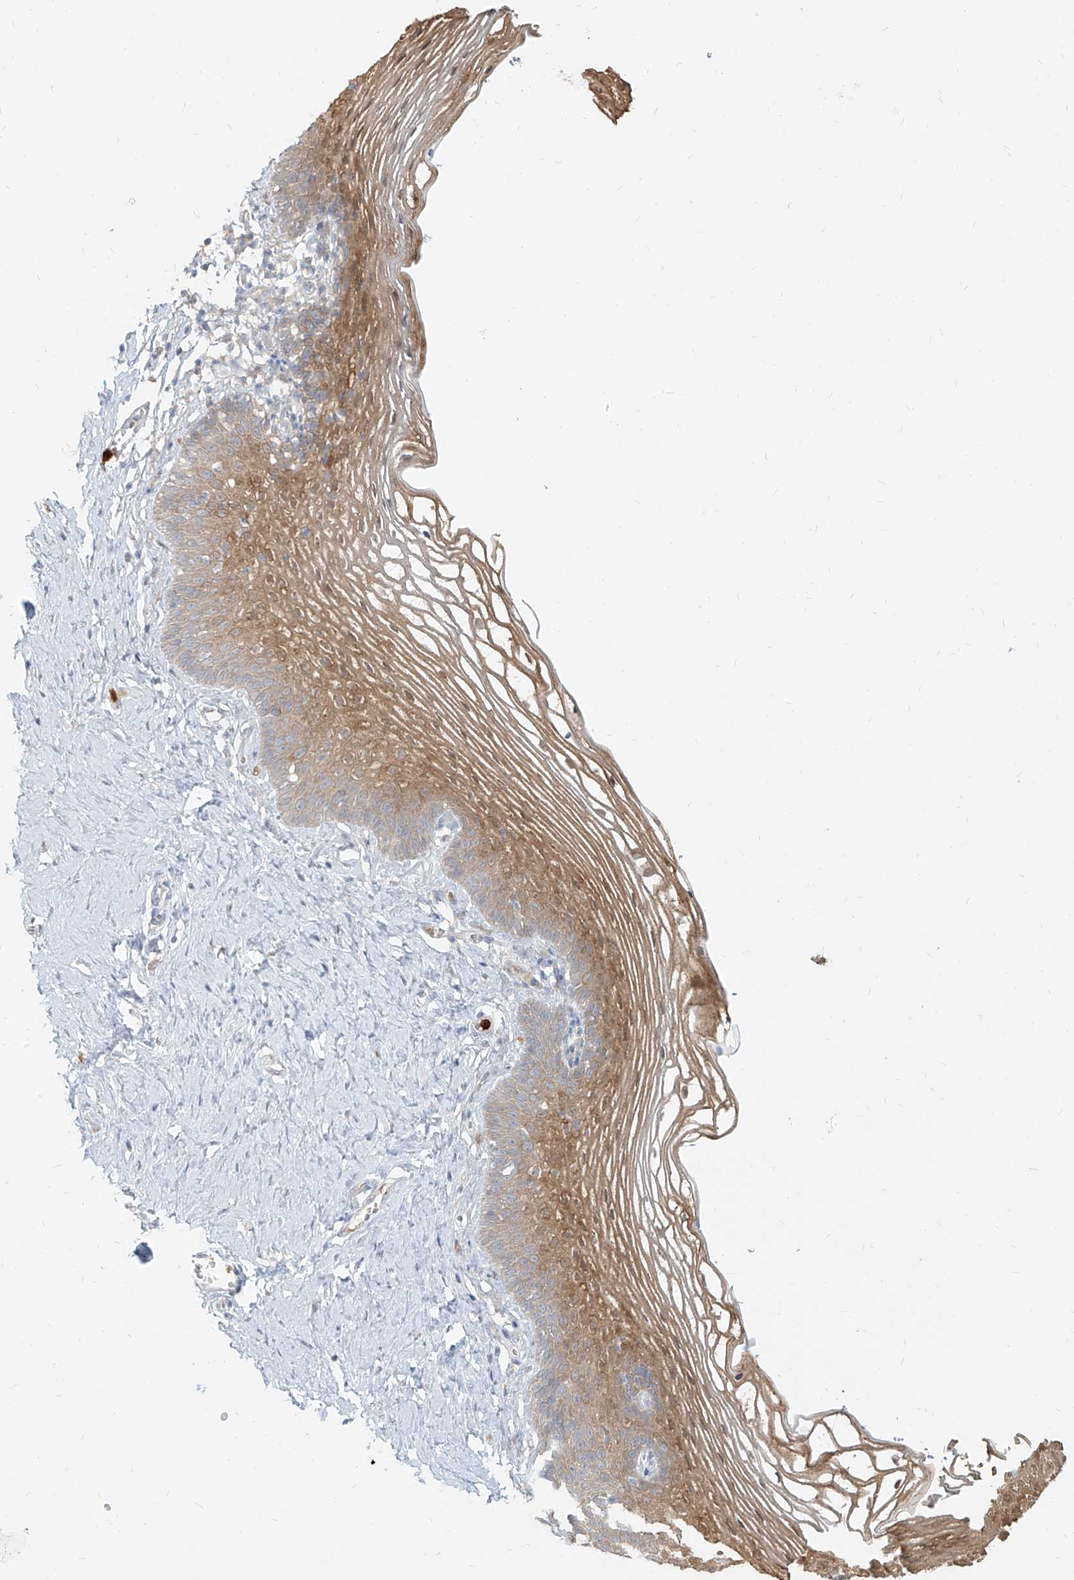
{"staining": {"intensity": "moderate", "quantity": ">75%", "location": "cytoplasmic/membranous,nuclear"}, "tissue": "vagina", "cell_type": "Squamous epithelial cells", "image_type": "normal", "snomed": [{"axis": "morphology", "description": "Normal tissue, NOS"}, {"axis": "topography", "description": "Vagina"}], "caption": "IHC (DAB) staining of normal vagina demonstrates moderate cytoplasmic/membranous,nuclear protein positivity in about >75% of squamous epithelial cells.", "gene": "PGD", "patient": {"sex": "female", "age": 32}}